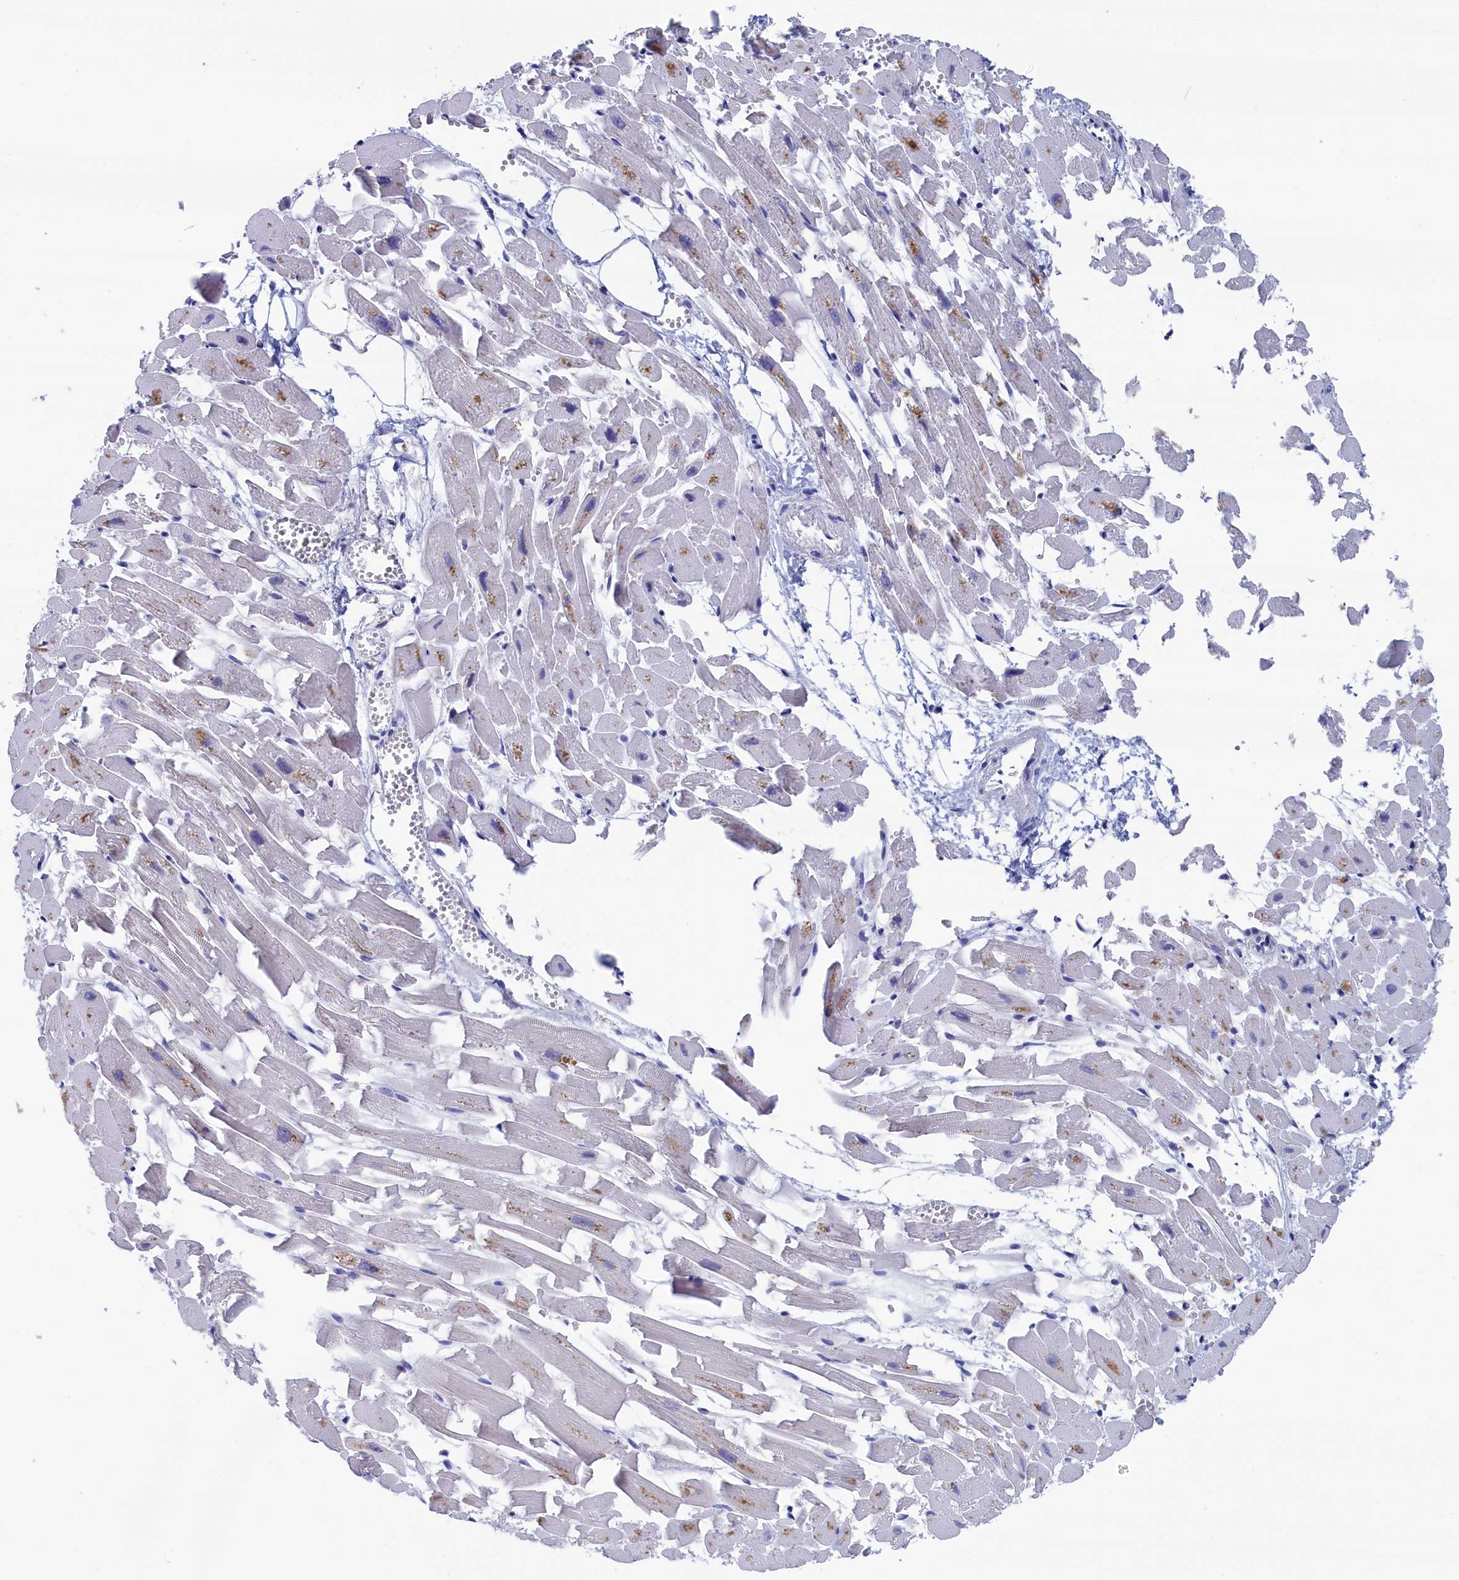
{"staining": {"intensity": "negative", "quantity": "none", "location": "none"}, "tissue": "heart muscle", "cell_type": "Cardiomyocytes", "image_type": "normal", "snomed": [{"axis": "morphology", "description": "Normal tissue, NOS"}, {"axis": "topography", "description": "Heart"}], "caption": "An immunohistochemistry (IHC) photomicrograph of benign heart muscle is shown. There is no staining in cardiomyocytes of heart muscle.", "gene": "PGP", "patient": {"sex": "female", "age": 64}}